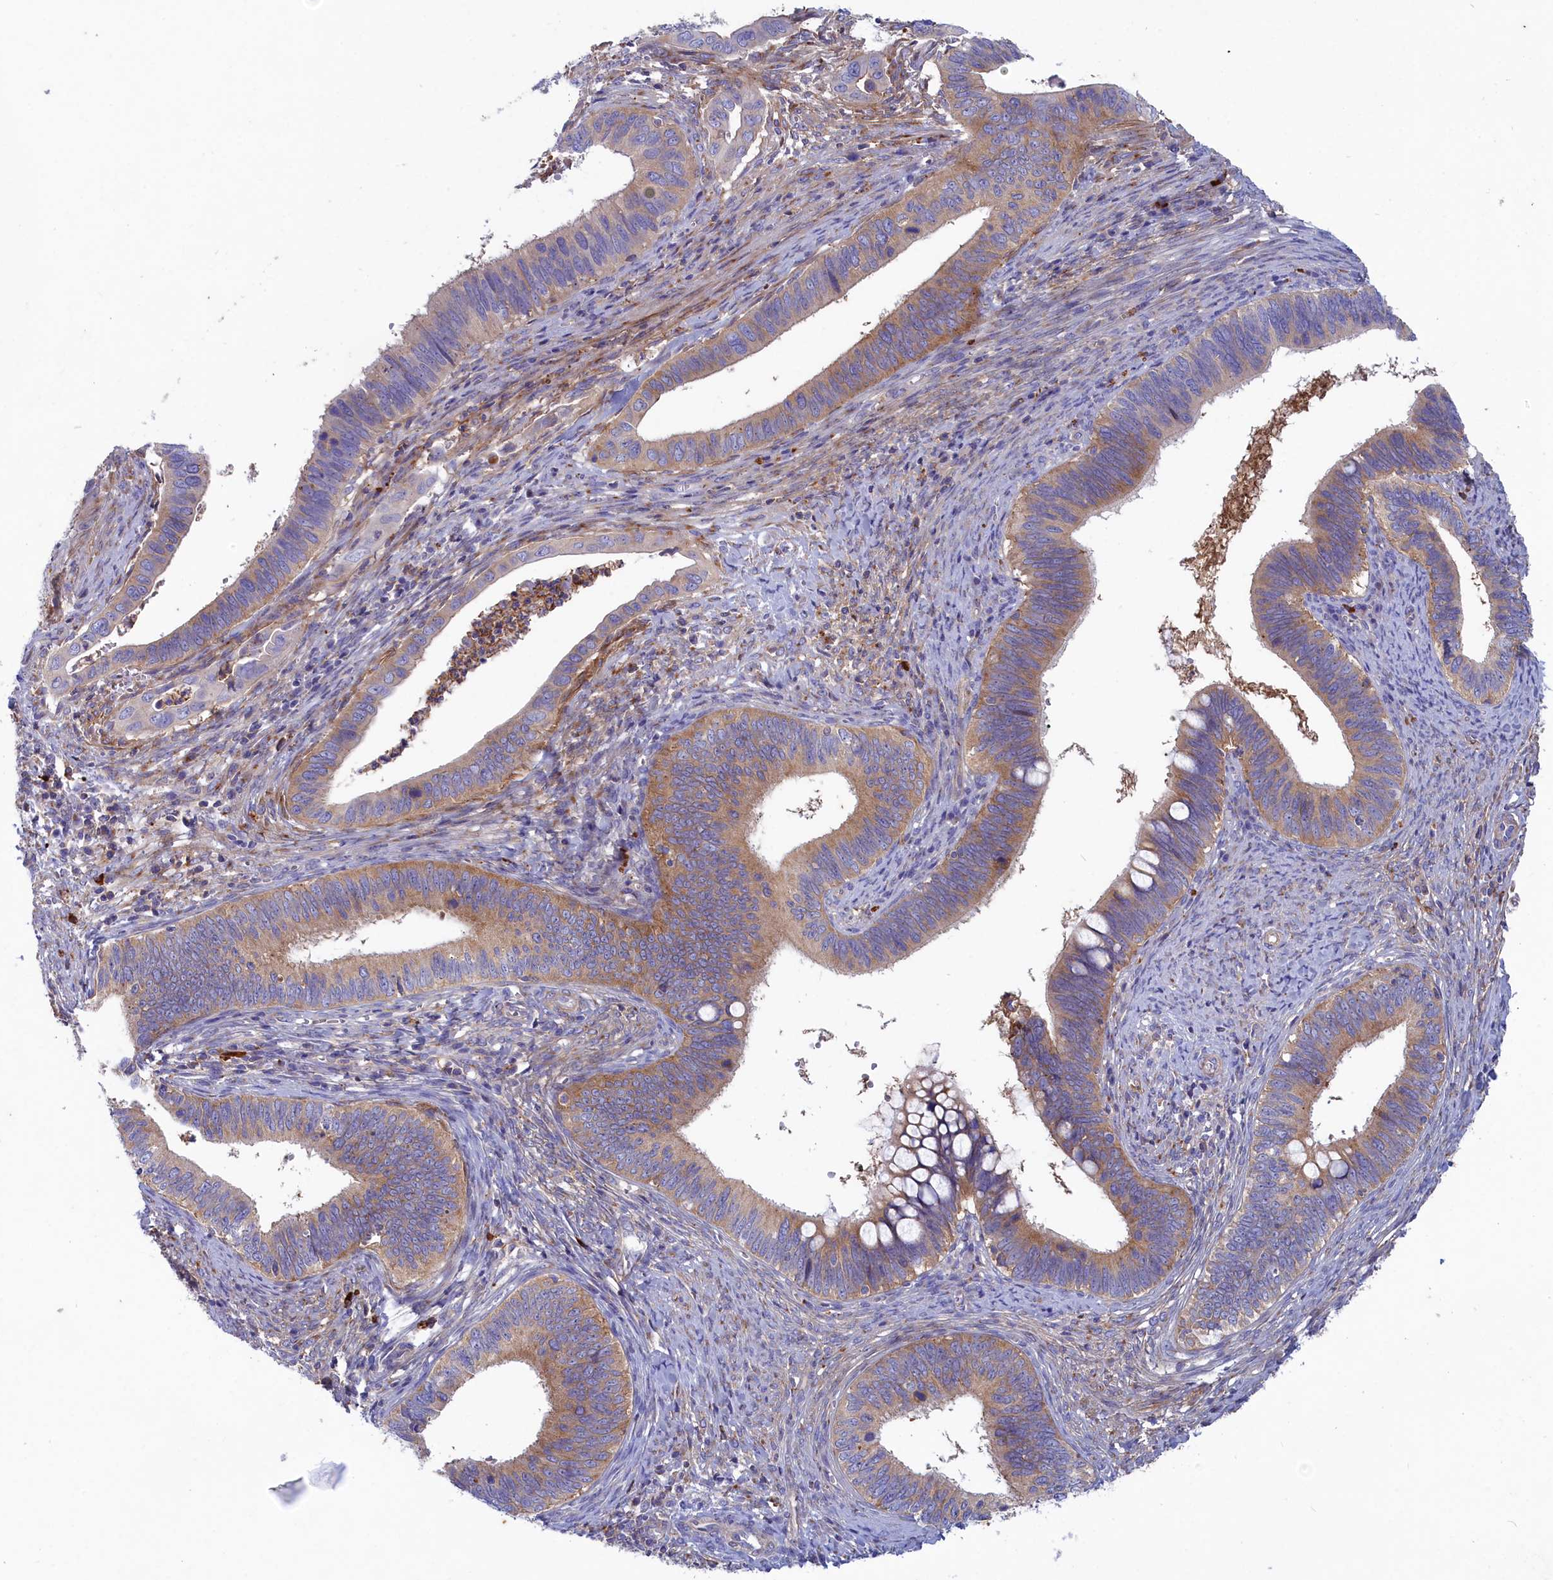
{"staining": {"intensity": "weak", "quantity": ">75%", "location": "cytoplasmic/membranous"}, "tissue": "cervical cancer", "cell_type": "Tumor cells", "image_type": "cancer", "snomed": [{"axis": "morphology", "description": "Adenocarcinoma, NOS"}, {"axis": "topography", "description": "Cervix"}], "caption": "Protein staining of cervical cancer tissue displays weak cytoplasmic/membranous positivity in about >75% of tumor cells.", "gene": "SCAMP4", "patient": {"sex": "female", "age": 42}}